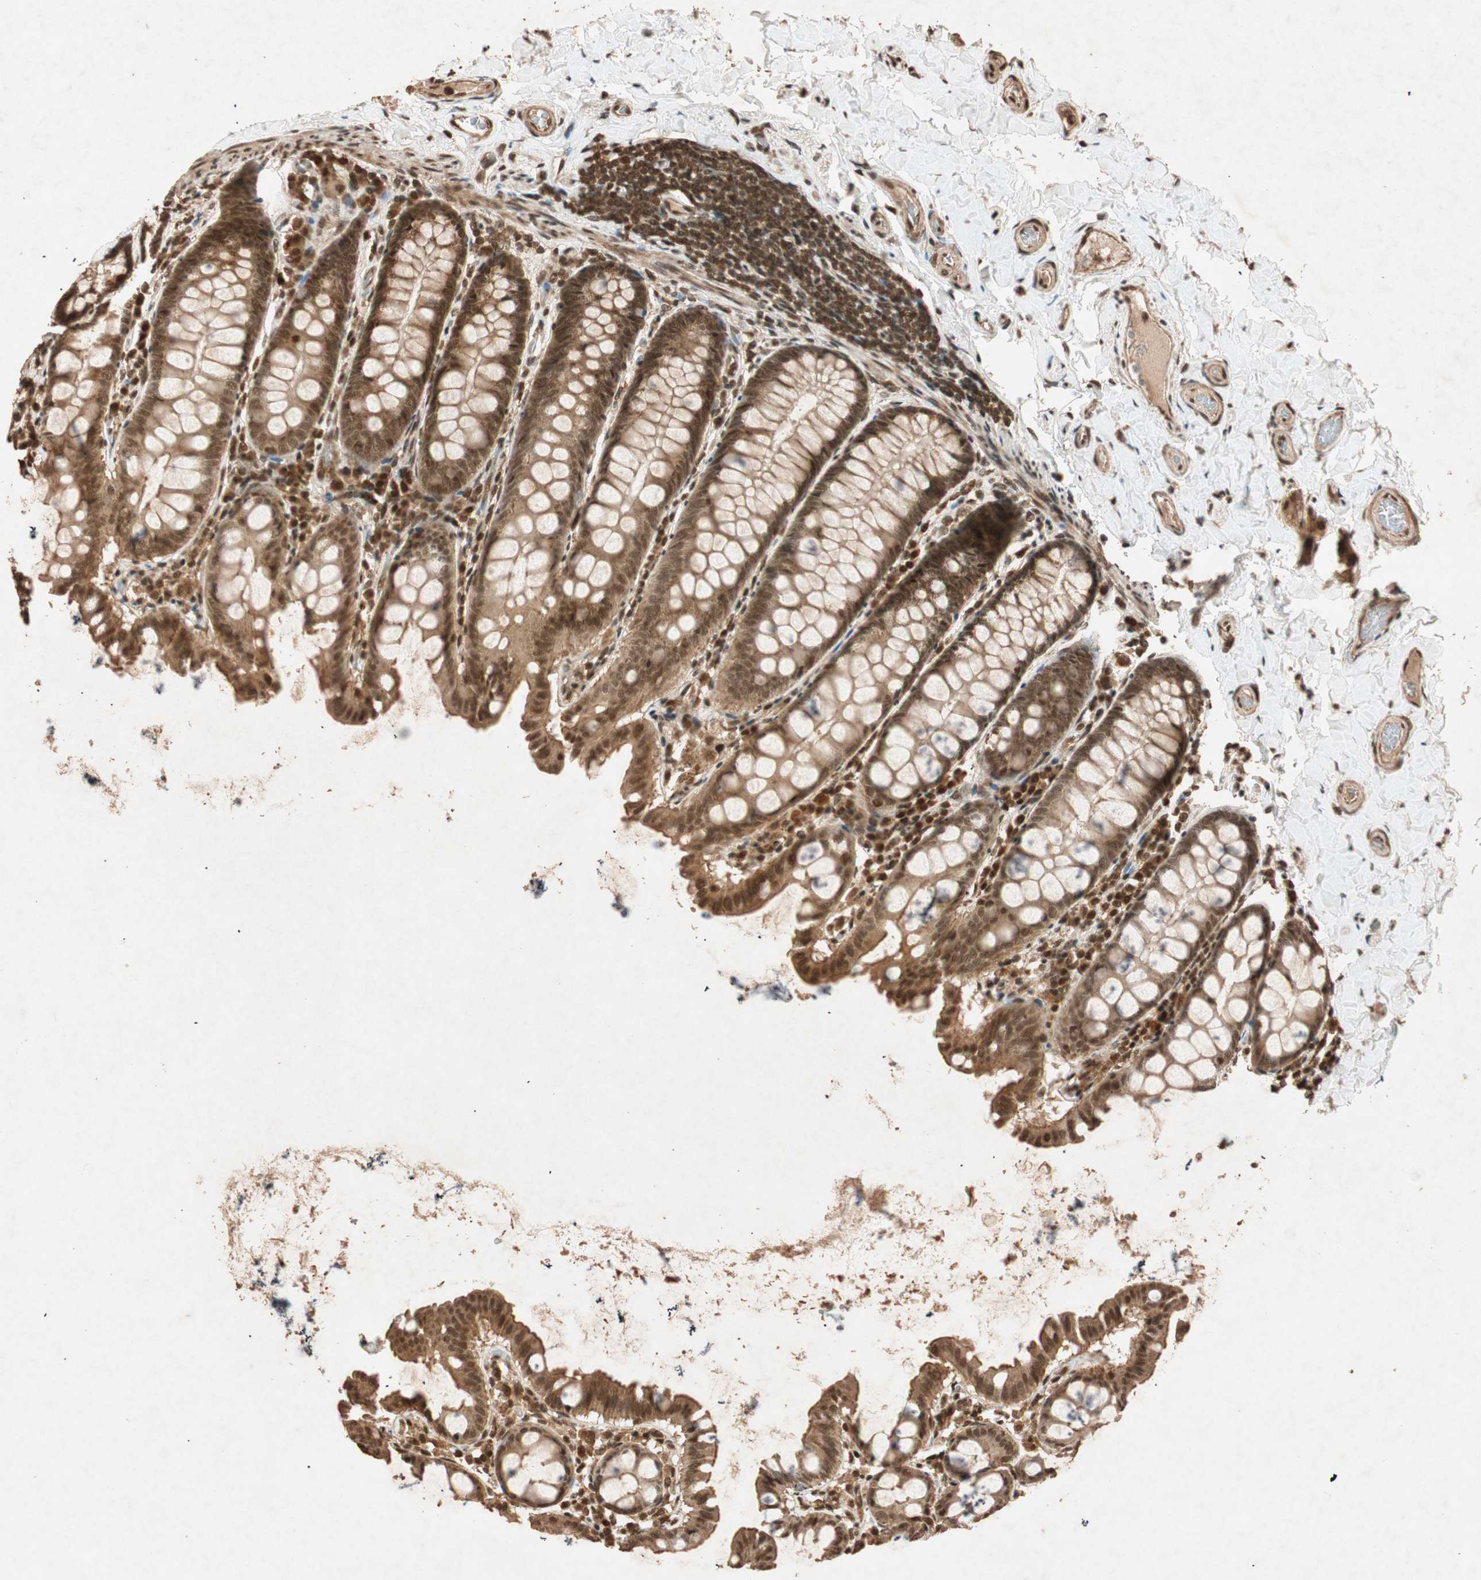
{"staining": {"intensity": "strong", "quantity": ">75%", "location": "nuclear"}, "tissue": "colon", "cell_type": "Endothelial cells", "image_type": "normal", "snomed": [{"axis": "morphology", "description": "Normal tissue, NOS"}, {"axis": "topography", "description": "Colon"}], "caption": "The photomicrograph demonstrates immunohistochemical staining of unremarkable colon. There is strong nuclear expression is seen in approximately >75% of endothelial cells.", "gene": "ALKBH5", "patient": {"sex": "female", "age": 61}}